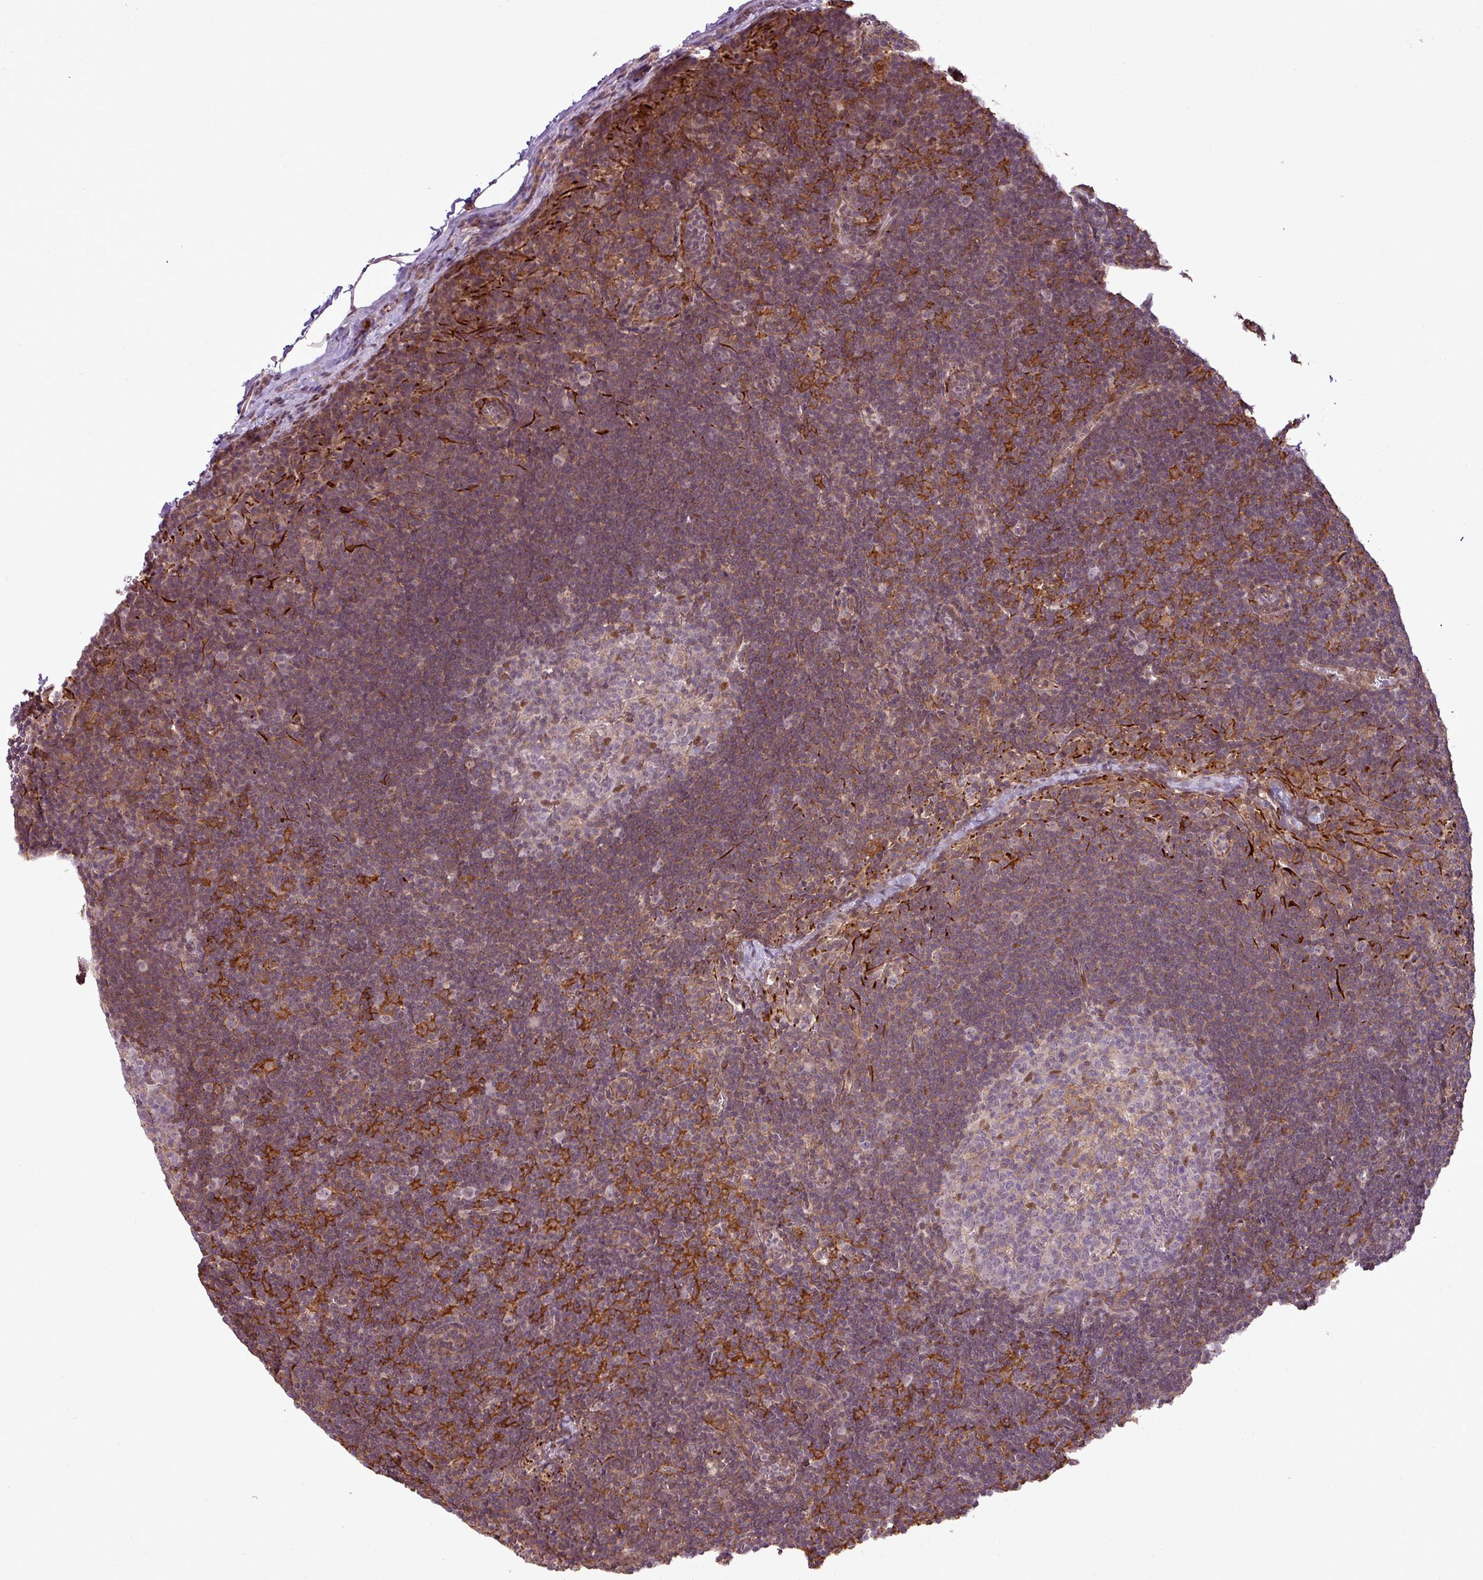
{"staining": {"intensity": "moderate", "quantity": "<25%", "location": "nuclear"}, "tissue": "lymph node", "cell_type": "Germinal center cells", "image_type": "normal", "snomed": [{"axis": "morphology", "description": "Normal tissue, NOS"}, {"axis": "topography", "description": "Lymph node"}], "caption": "Approximately <25% of germinal center cells in benign human lymph node reveal moderate nuclear protein staining as visualized by brown immunohistochemical staining.", "gene": "ZC2HC1C", "patient": {"sex": "female", "age": 29}}